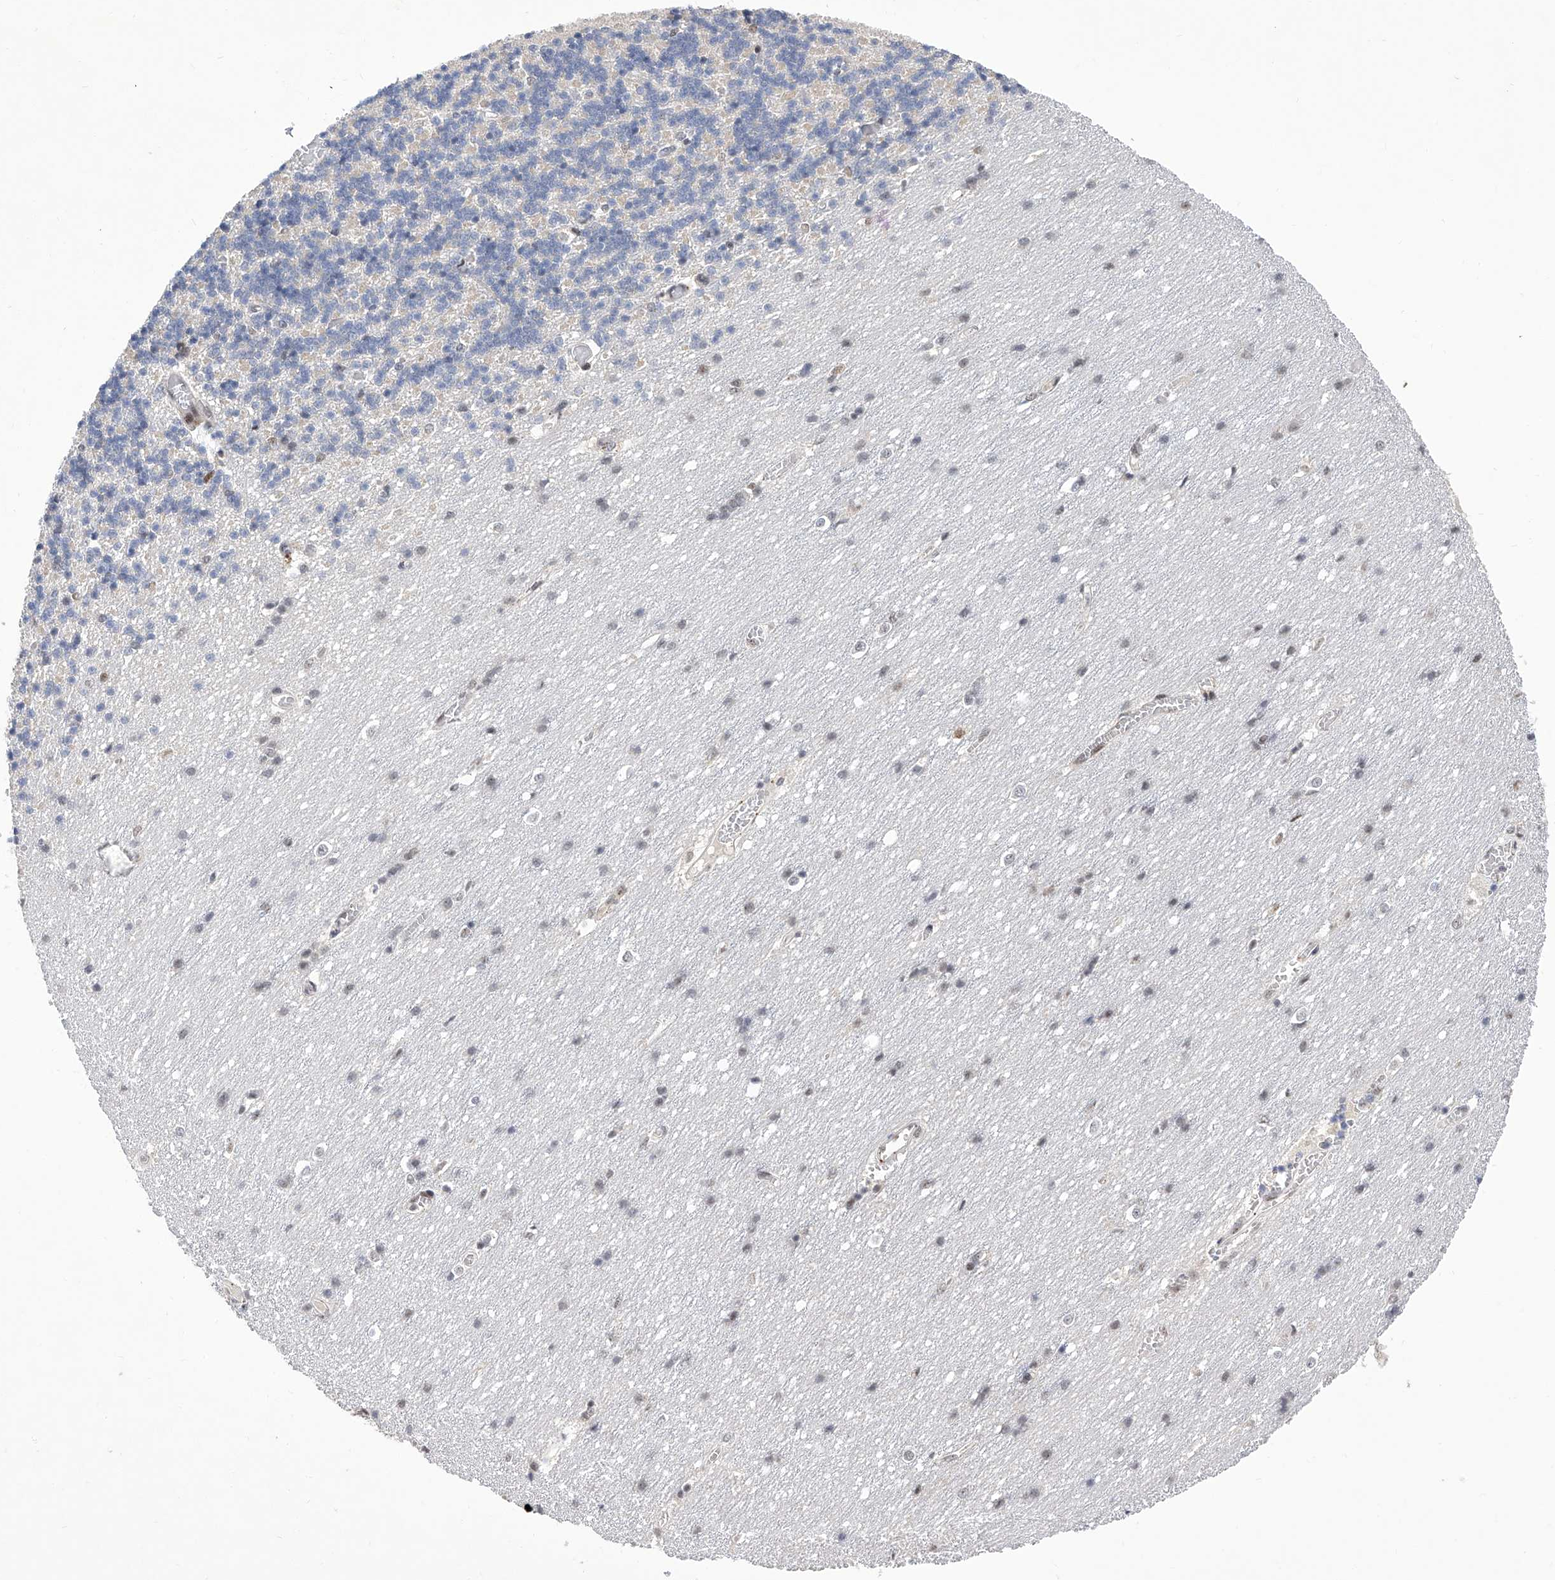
{"staining": {"intensity": "negative", "quantity": "none", "location": "none"}, "tissue": "cerebellum", "cell_type": "Cells in granular layer", "image_type": "normal", "snomed": [{"axis": "morphology", "description": "Normal tissue, NOS"}, {"axis": "topography", "description": "Cerebellum"}], "caption": "High magnification brightfield microscopy of normal cerebellum stained with DAB (brown) and counterstained with hematoxylin (blue): cells in granular layer show no significant expression. (Immunohistochemistry (ihc), brightfield microscopy, high magnification).", "gene": "RAD54L", "patient": {"sex": "male", "age": 37}}